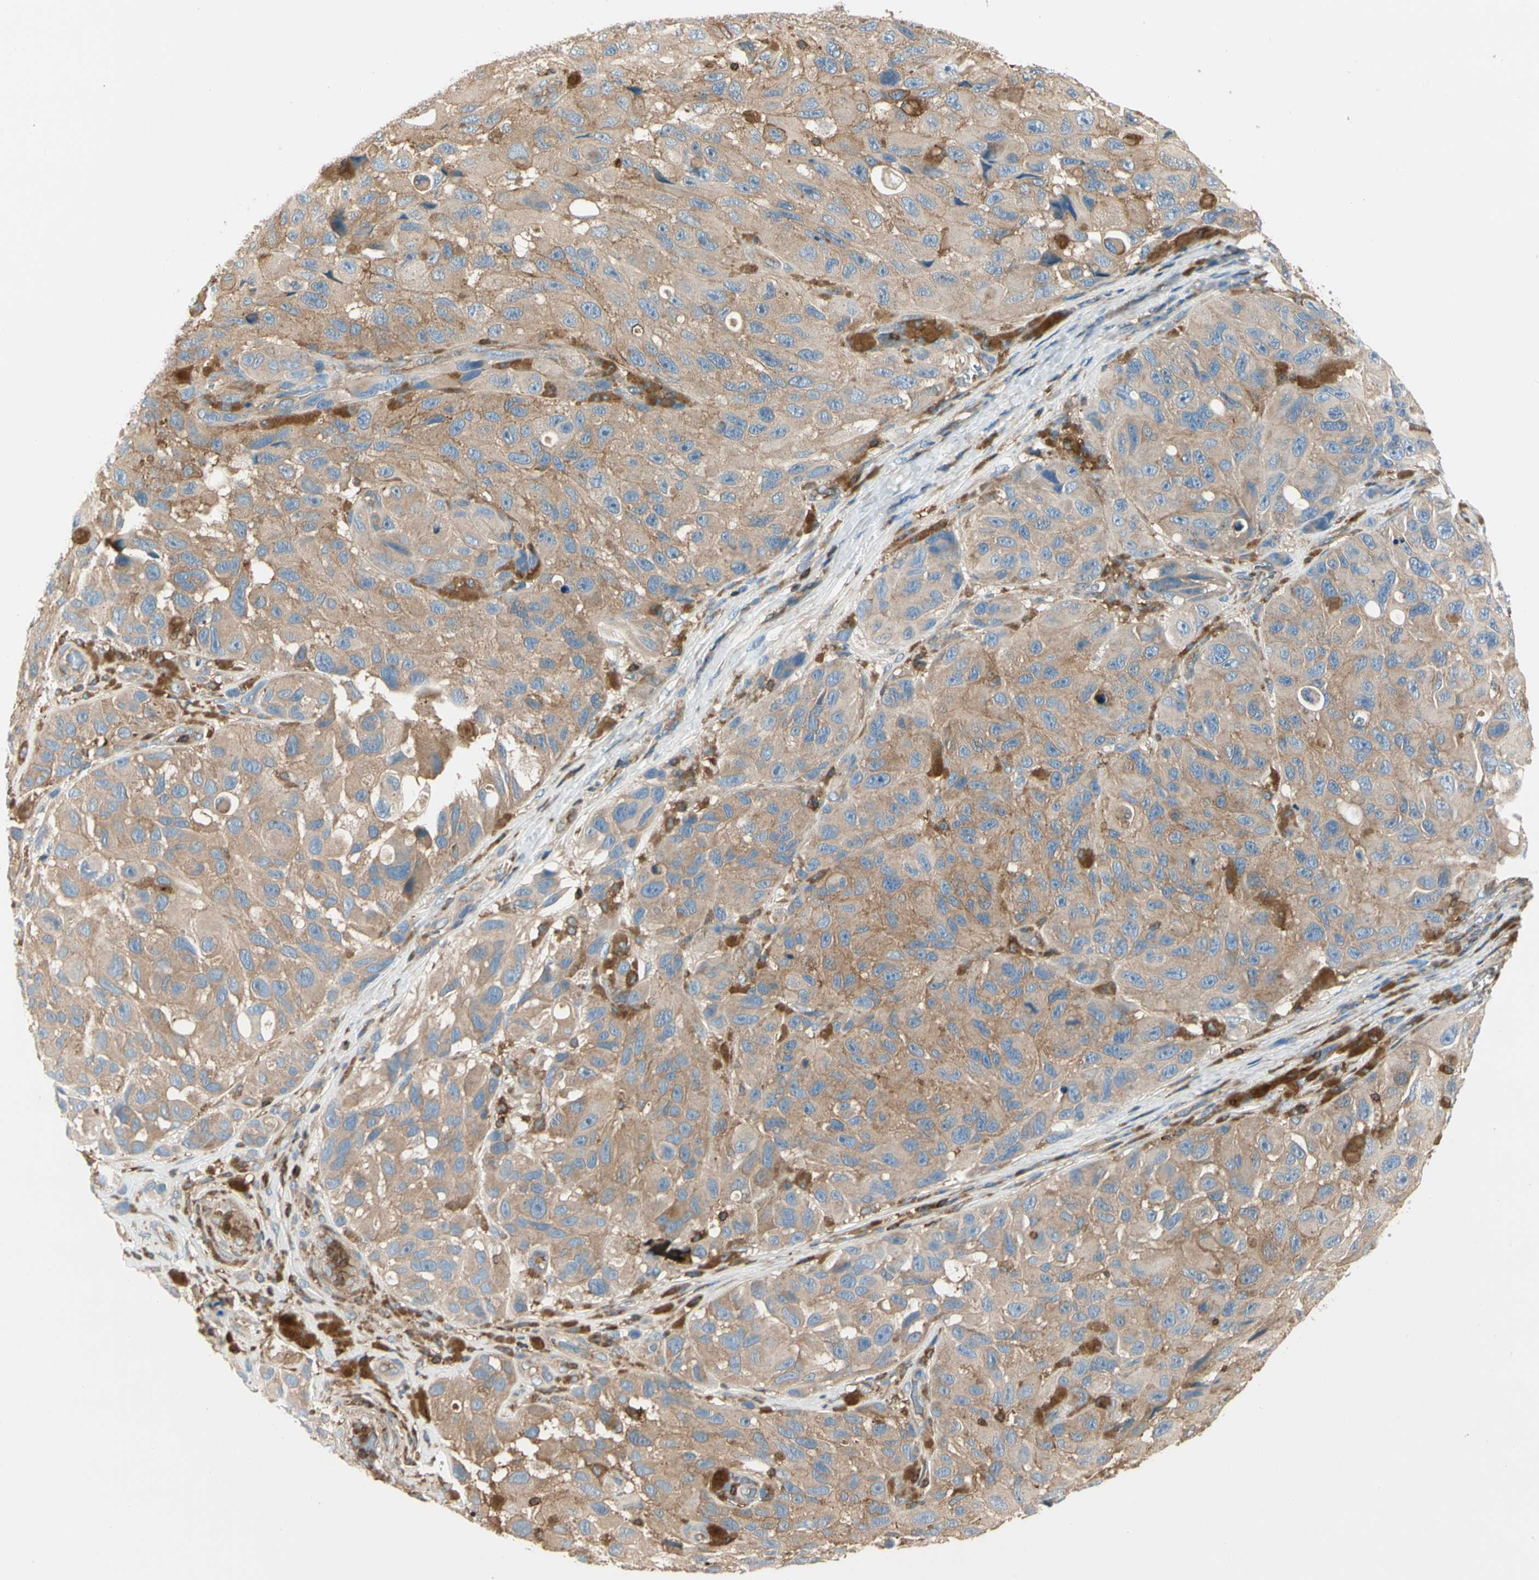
{"staining": {"intensity": "weak", "quantity": ">75%", "location": "cytoplasmic/membranous"}, "tissue": "melanoma", "cell_type": "Tumor cells", "image_type": "cancer", "snomed": [{"axis": "morphology", "description": "Malignant melanoma, NOS"}, {"axis": "topography", "description": "Skin"}], "caption": "There is low levels of weak cytoplasmic/membranous staining in tumor cells of melanoma, as demonstrated by immunohistochemical staining (brown color).", "gene": "CAPZA2", "patient": {"sex": "female", "age": 73}}